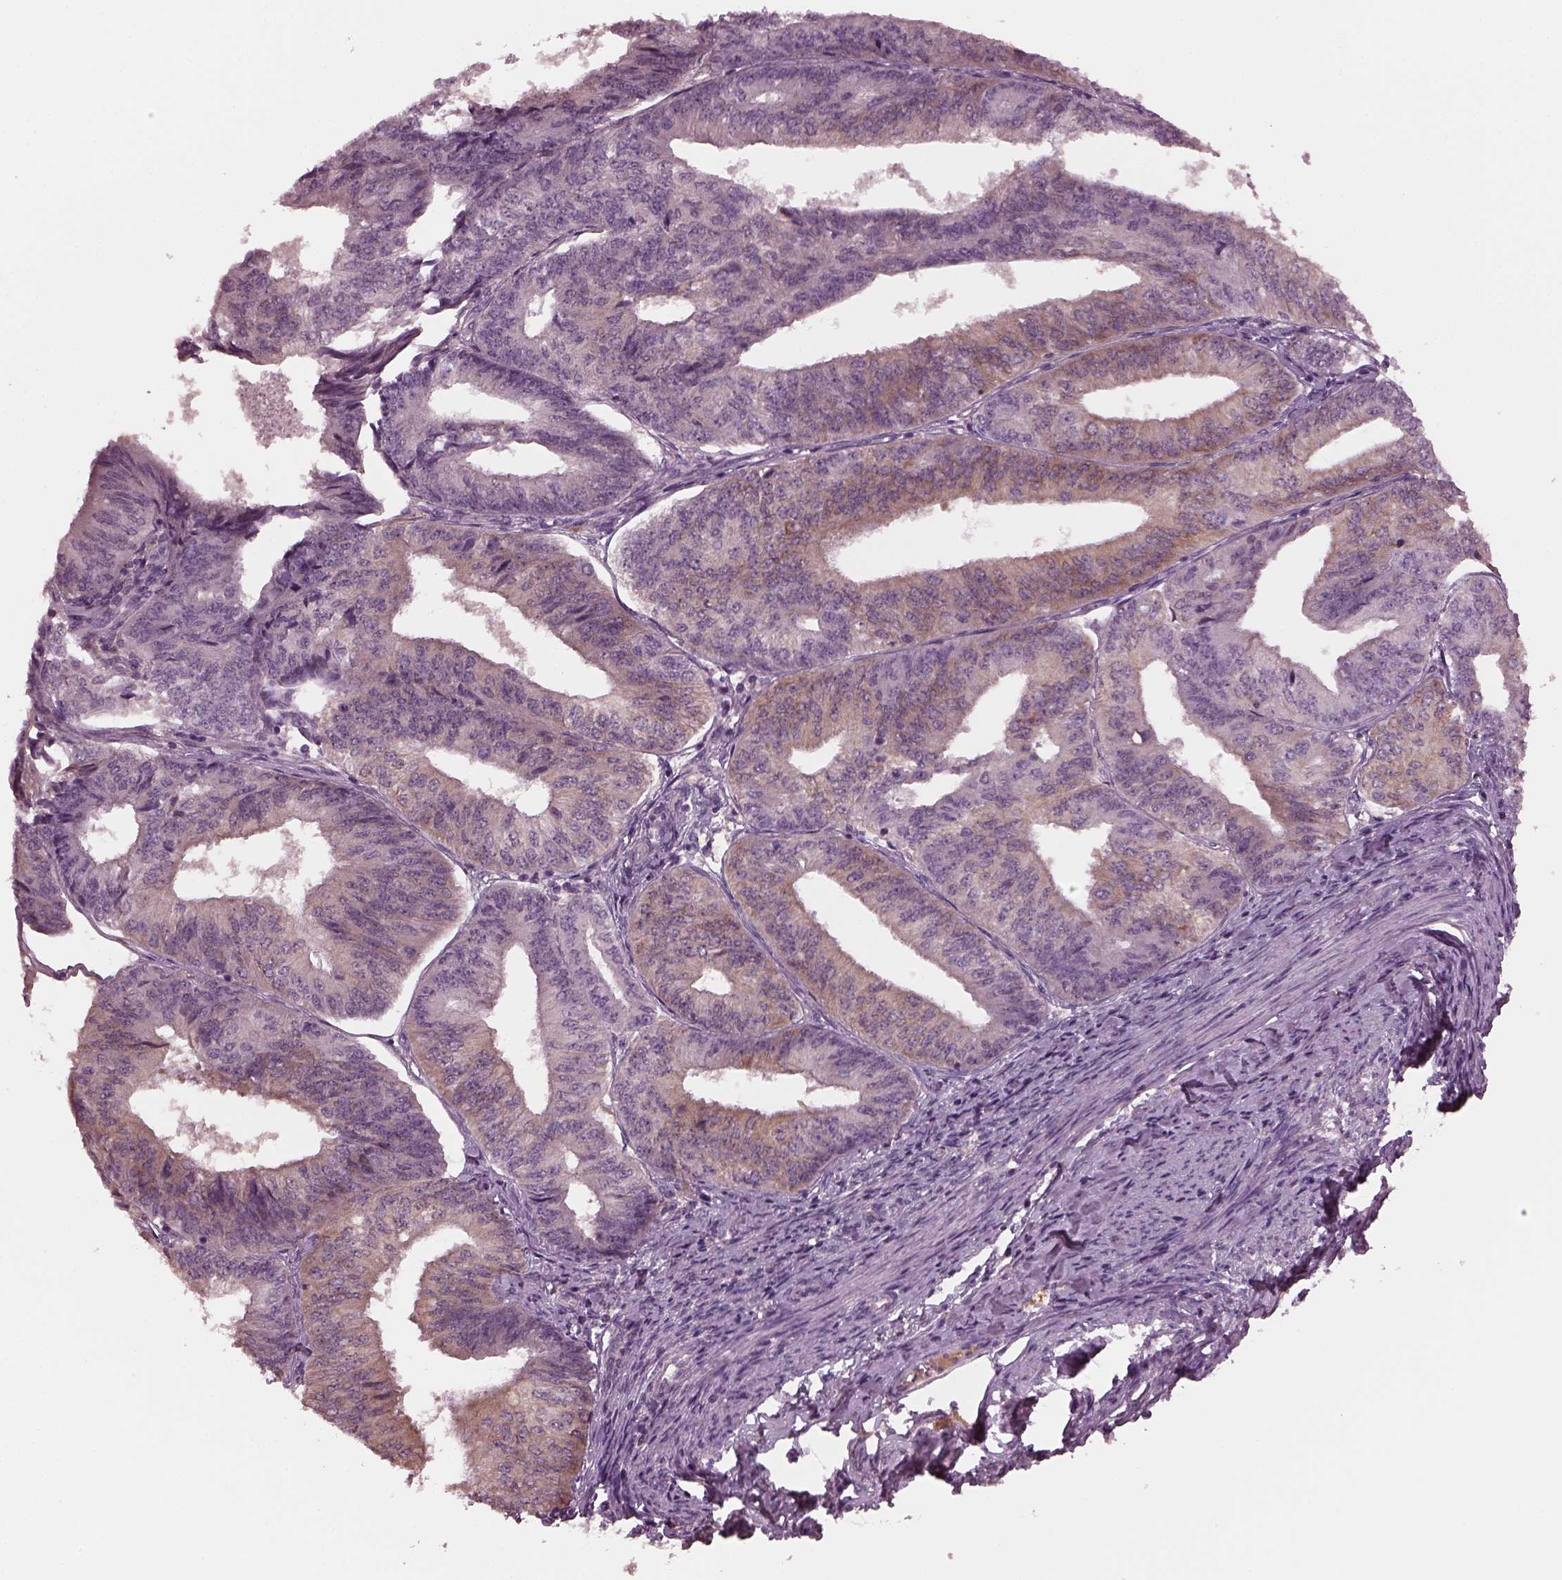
{"staining": {"intensity": "weak", "quantity": "<25%", "location": "cytoplasmic/membranous"}, "tissue": "endometrial cancer", "cell_type": "Tumor cells", "image_type": "cancer", "snomed": [{"axis": "morphology", "description": "Adenocarcinoma, NOS"}, {"axis": "topography", "description": "Endometrium"}], "caption": "DAB immunohistochemical staining of adenocarcinoma (endometrial) shows no significant positivity in tumor cells.", "gene": "PORCN", "patient": {"sex": "female", "age": 58}}